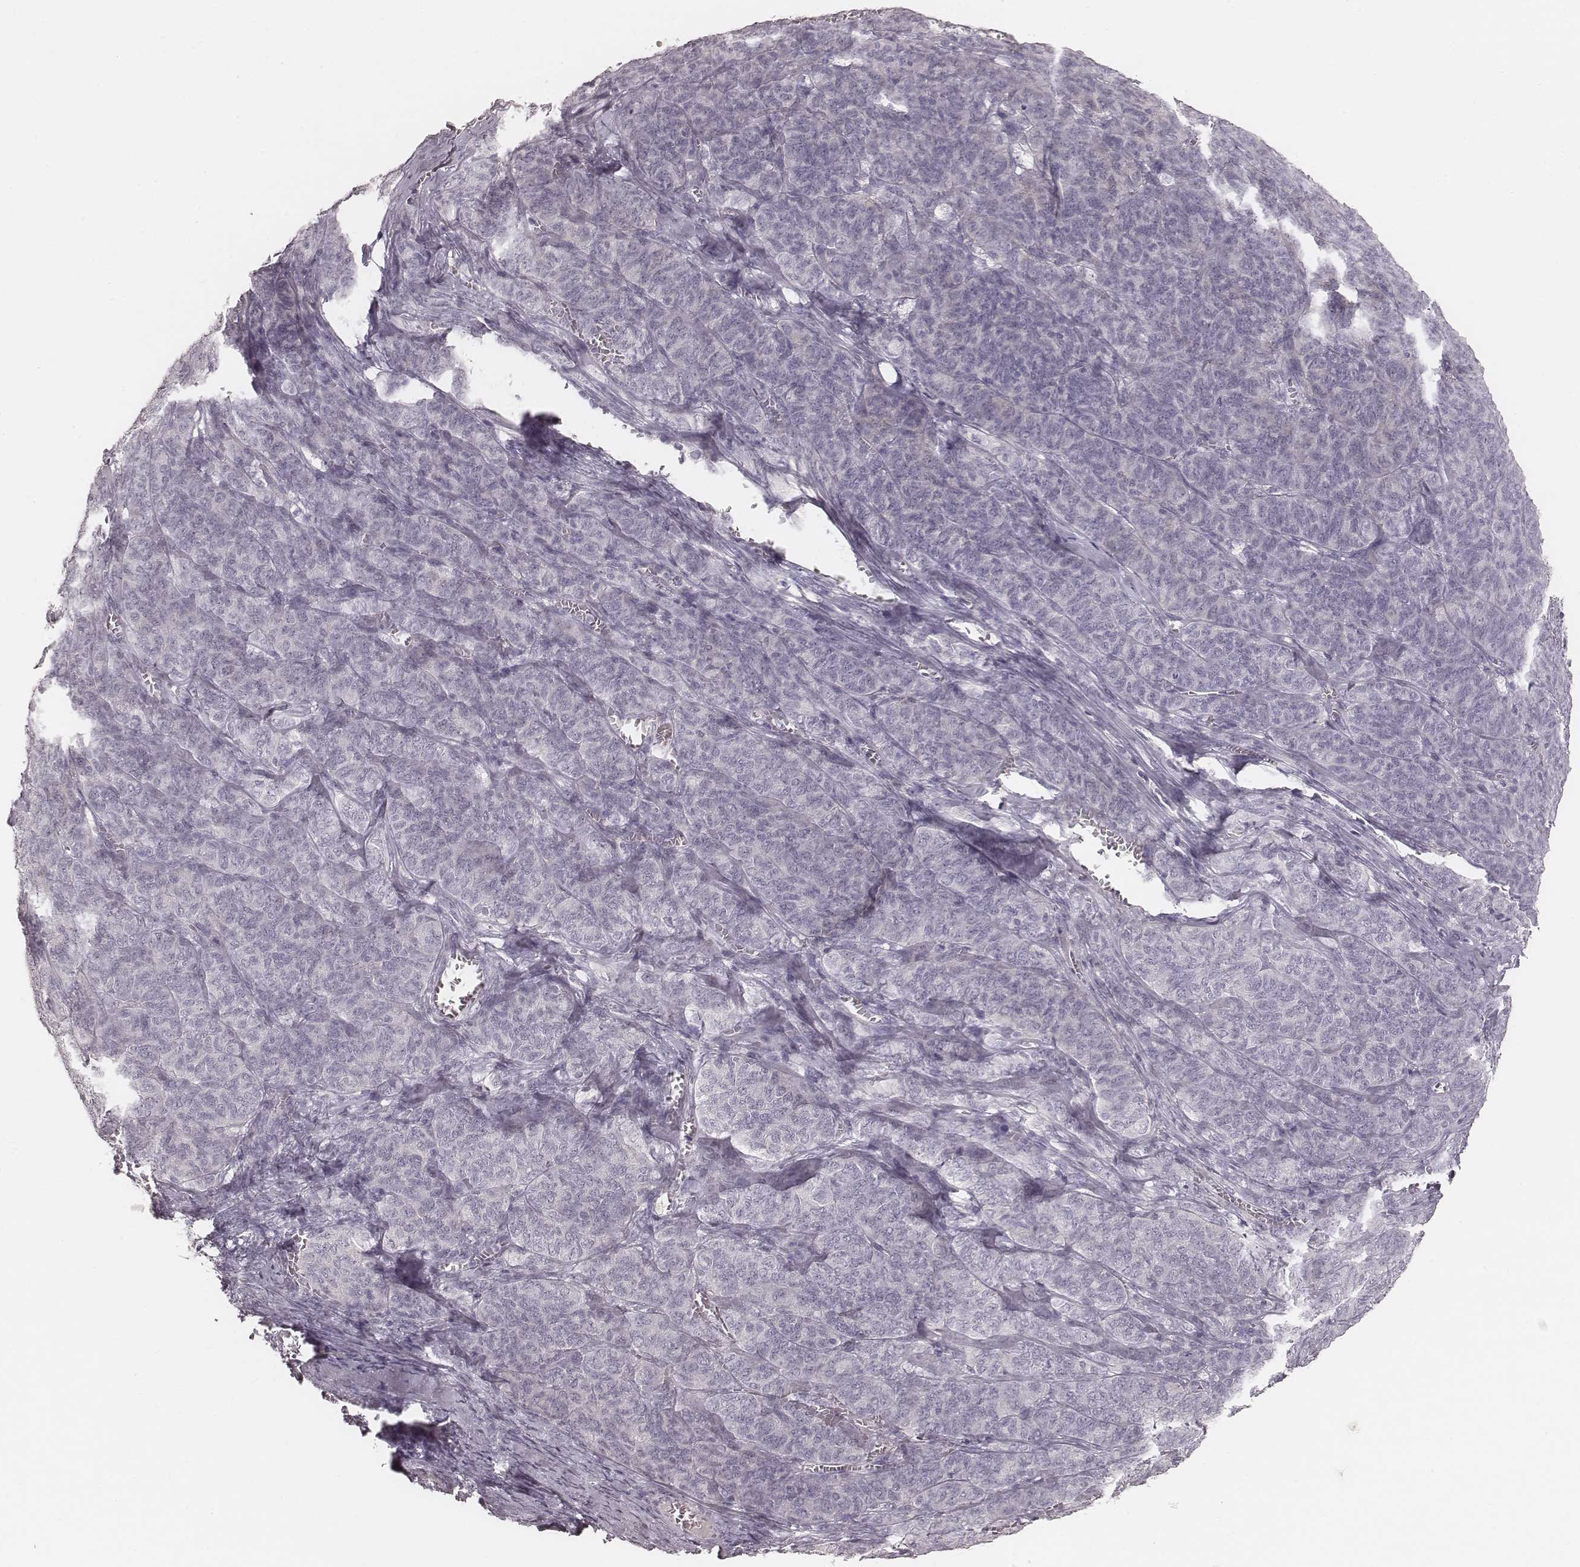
{"staining": {"intensity": "negative", "quantity": "none", "location": "none"}, "tissue": "ovarian cancer", "cell_type": "Tumor cells", "image_type": "cancer", "snomed": [{"axis": "morphology", "description": "Carcinoma, endometroid"}, {"axis": "topography", "description": "Ovary"}], "caption": "DAB (3,3'-diaminobenzidine) immunohistochemical staining of ovarian endometroid carcinoma demonstrates no significant expression in tumor cells.", "gene": "KRT26", "patient": {"sex": "female", "age": 80}}